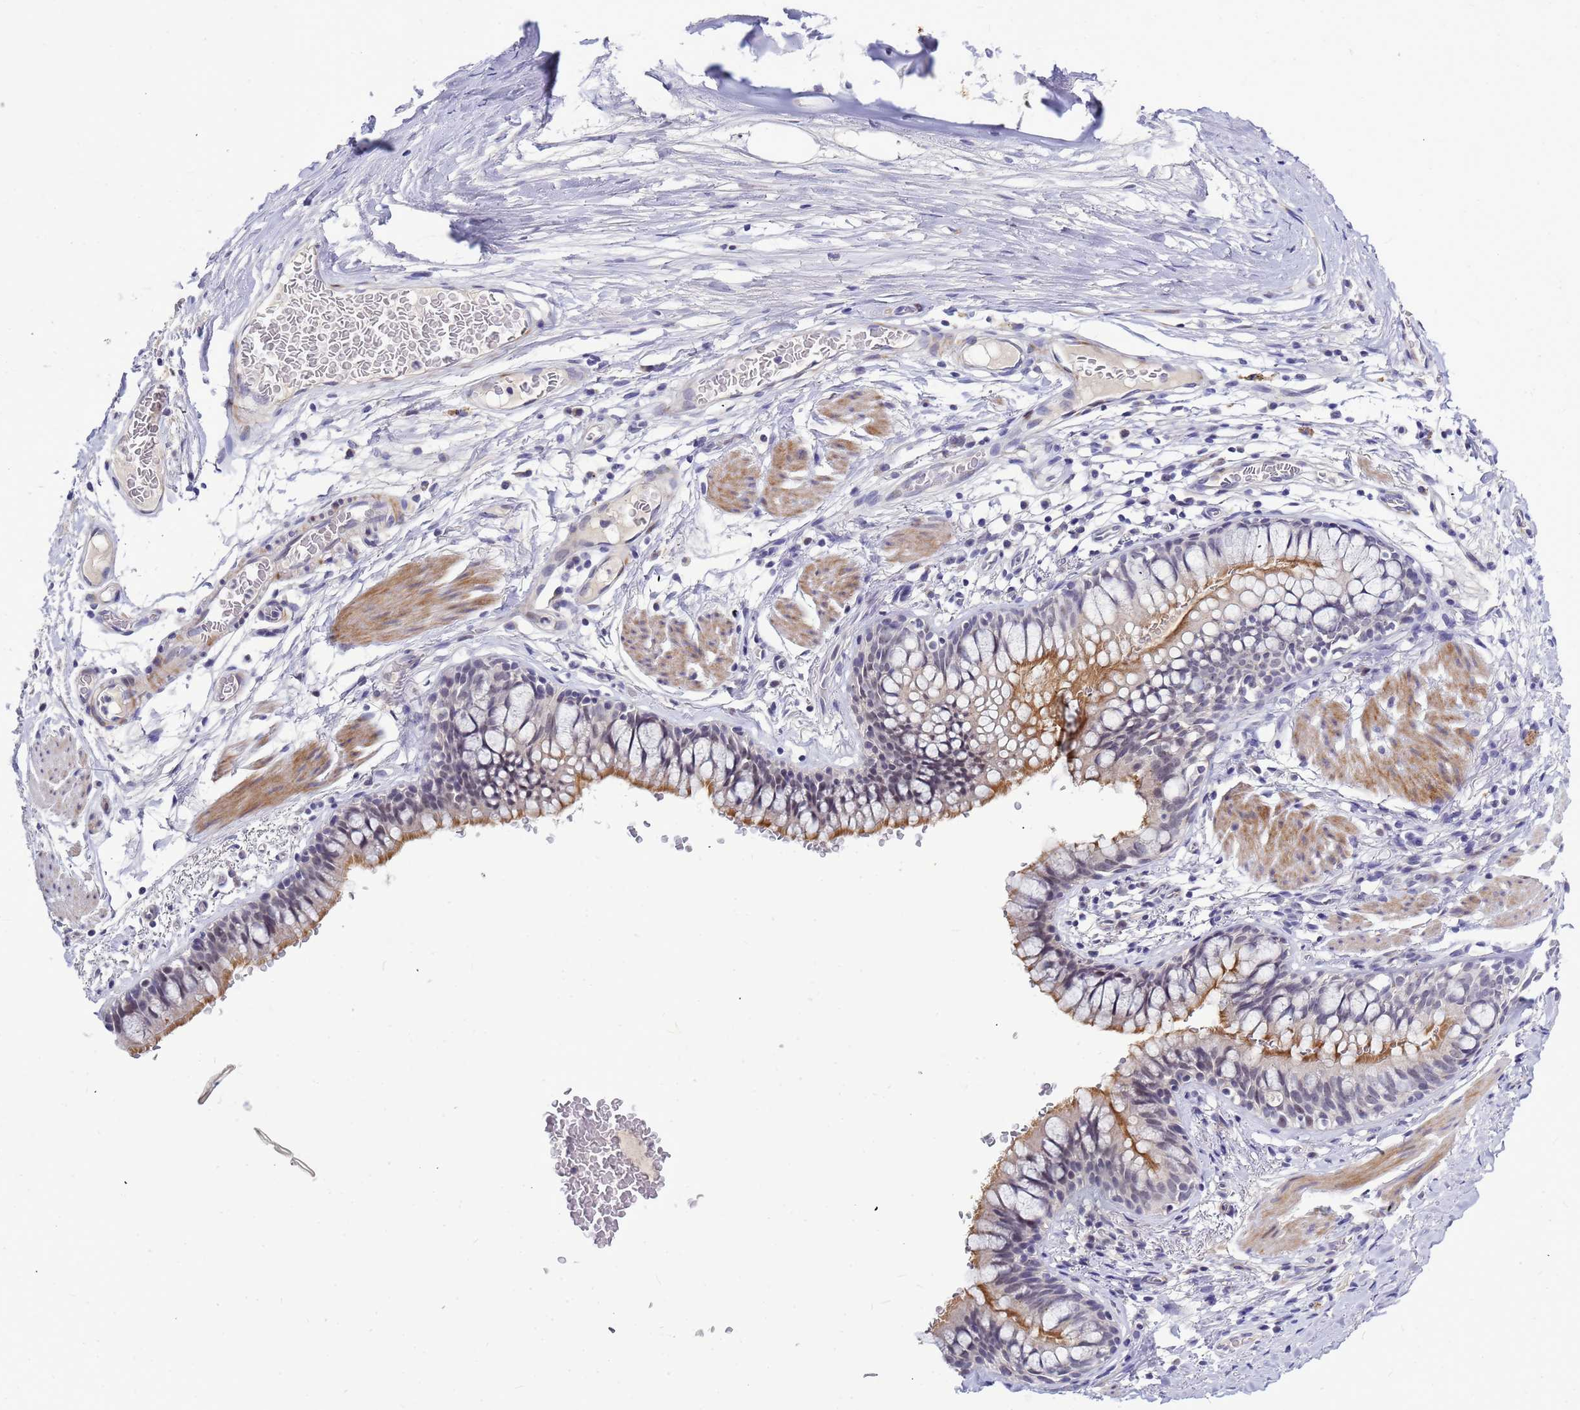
{"staining": {"intensity": "moderate", "quantity": "<25%", "location": "cytoplasmic/membranous"}, "tissue": "bronchus", "cell_type": "Respiratory epithelial cells", "image_type": "normal", "snomed": [{"axis": "morphology", "description": "Normal tissue, NOS"}, {"axis": "topography", "description": "Cartilage tissue"}, {"axis": "topography", "description": "Bronchus"}], "caption": "DAB (3,3'-diaminobenzidine) immunohistochemical staining of unremarkable human bronchus exhibits moderate cytoplasmic/membranous protein expression in about <25% of respiratory epithelial cells.", "gene": "CXorf65", "patient": {"sex": "female", "age": 36}}